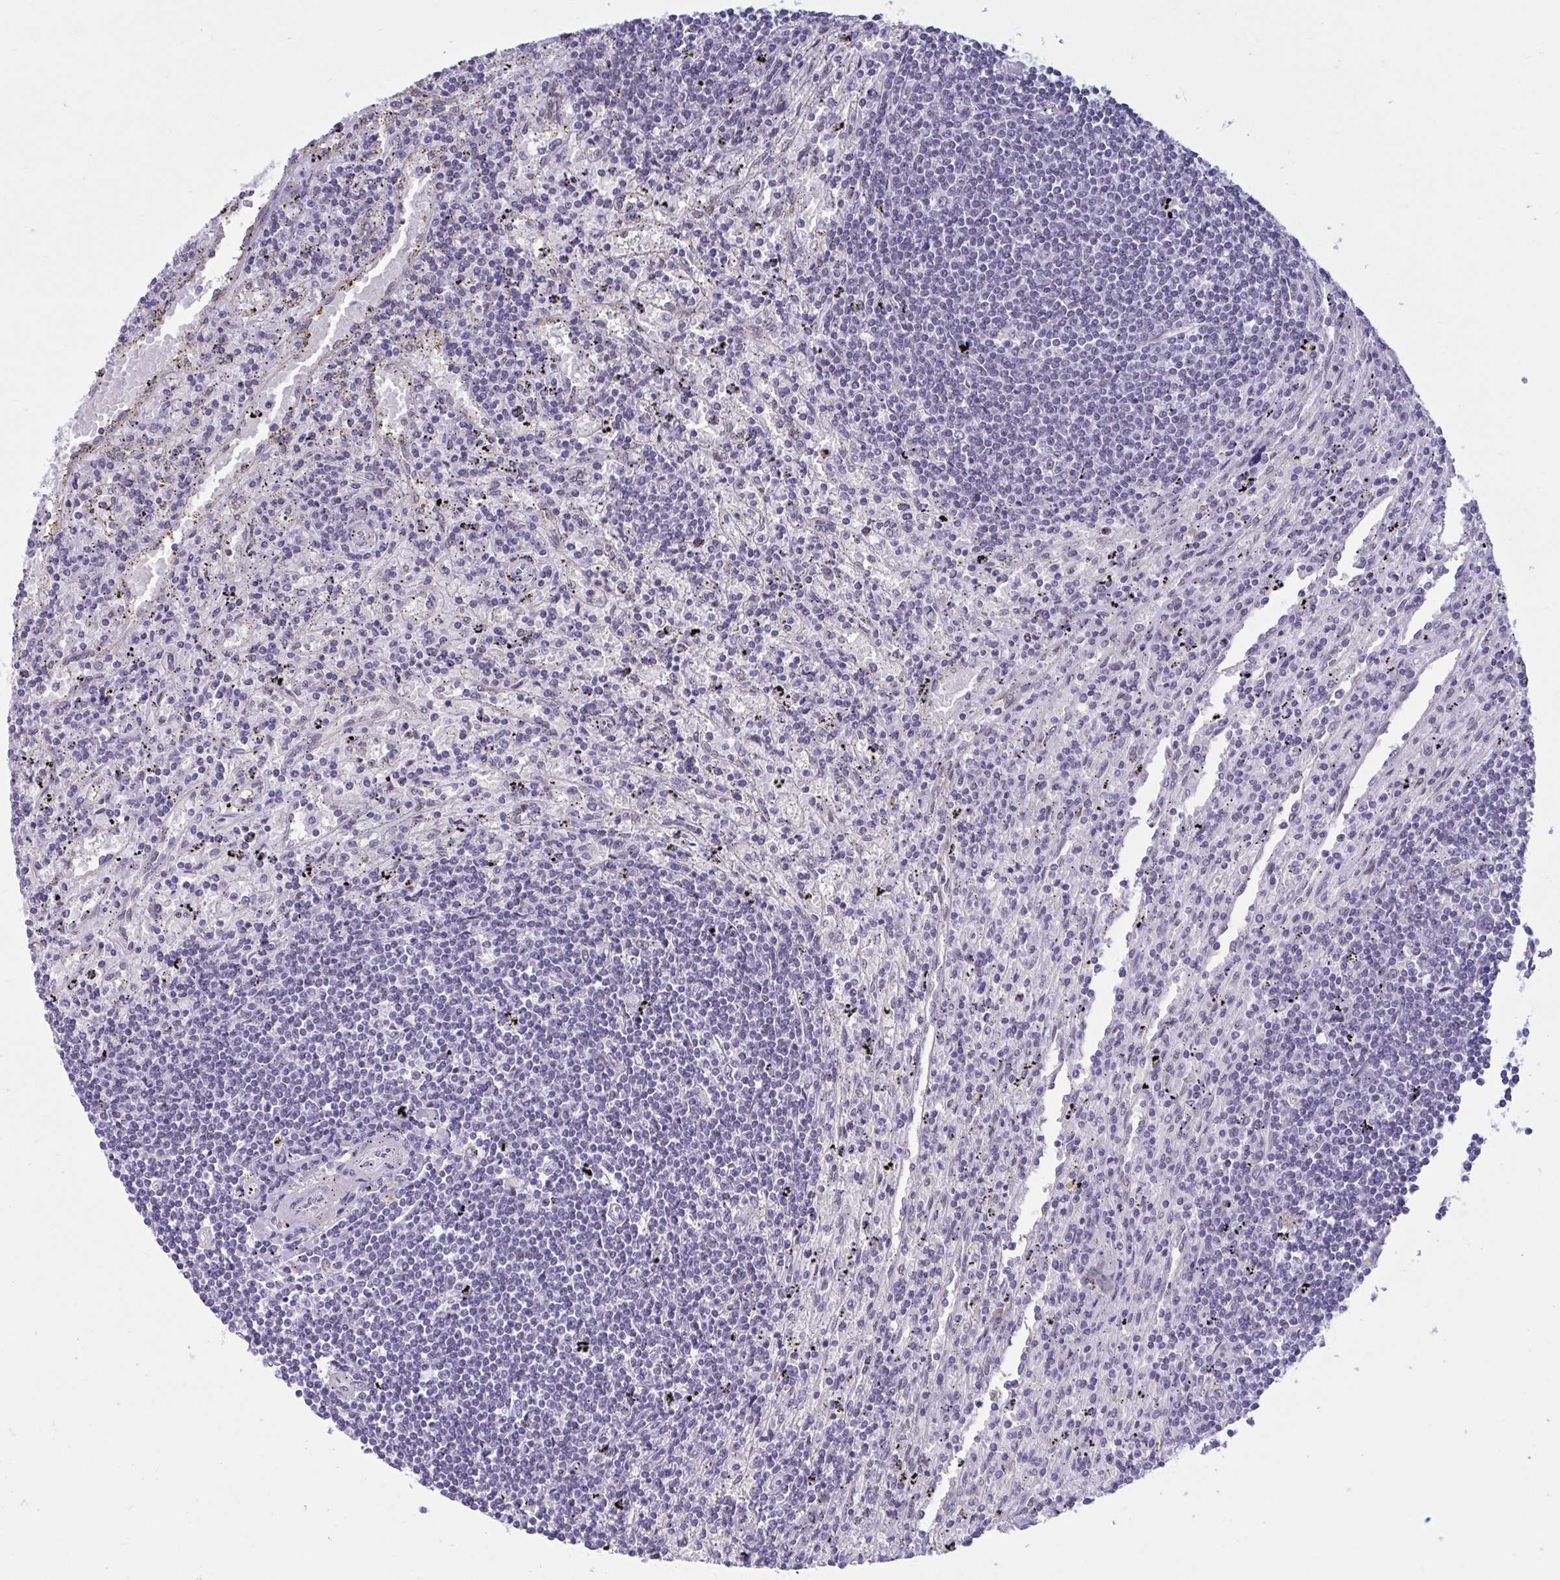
{"staining": {"intensity": "negative", "quantity": "none", "location": "none"}, "tissue": "lymphoma", "cell_type": "Tumor cells", "image_type": "cancer", "snomed": [{"axis": "morphology", "description": "Malignant lymphoma, non-Hodgkin's type, Low grade"}, {"axis": "topography", "description": "Spleen"}], "caption": "Tumor cells show no significant positivity in lymphoma.", "gene": "MSMB", "patient": {"sex": "male", "age": 76}}